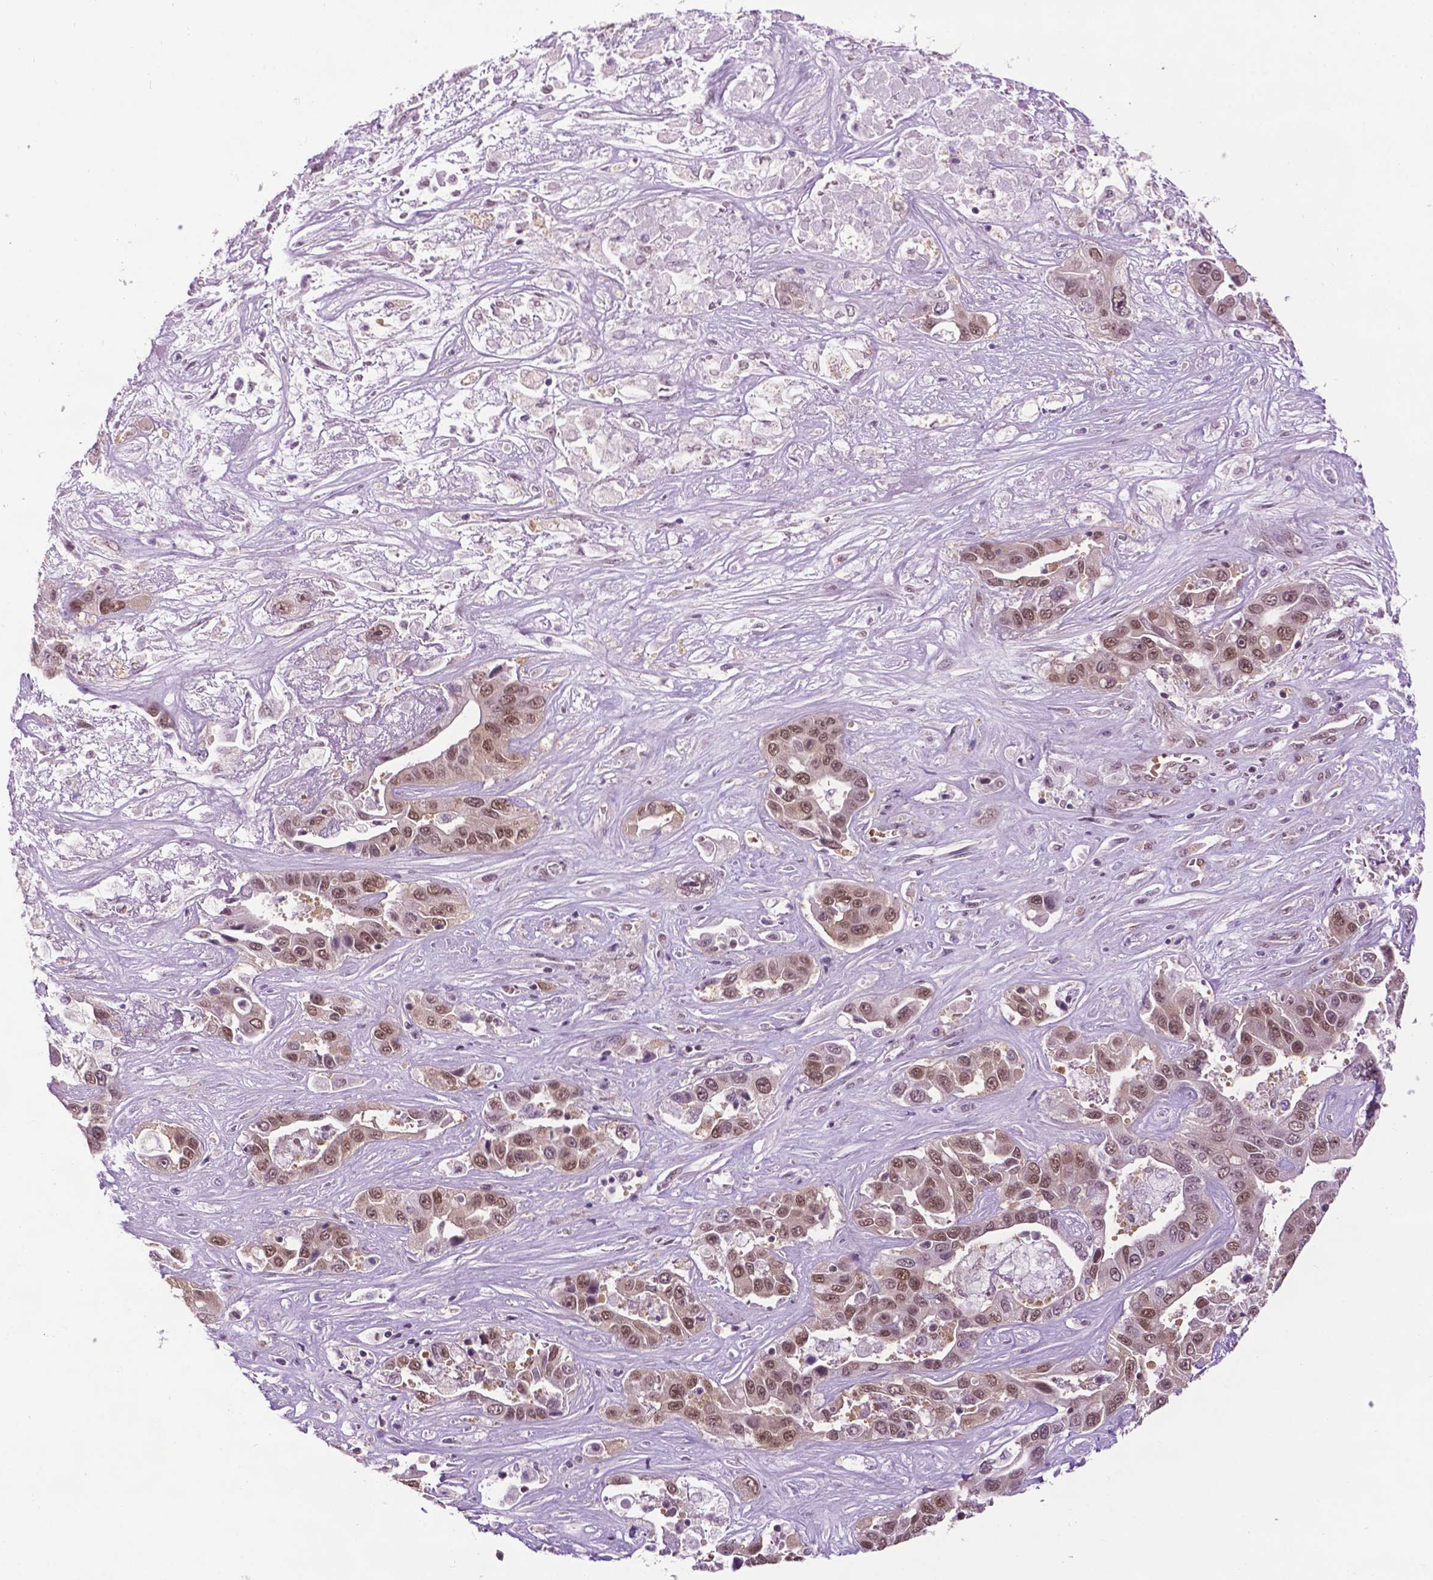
{"staining": {"intensity": "moderate", "quantity": ">75%", "location": "nuclear"}, "tissue": "liver cancer", "cell_type": "Tumor cells", "image_type": "cancer", "snomed": [{"axis": "morphology", "description": "Cholangiocarcinoma"}, {"axis": "topography", "description": "Liver"}], "caption": "Tumor cells display medium levels of moderate nuclear expression in about >75% of cells in human liver cholangiocarcinoma.", "gene": "UBQLN4", "patient": {"sex": "female", "age": 52}}